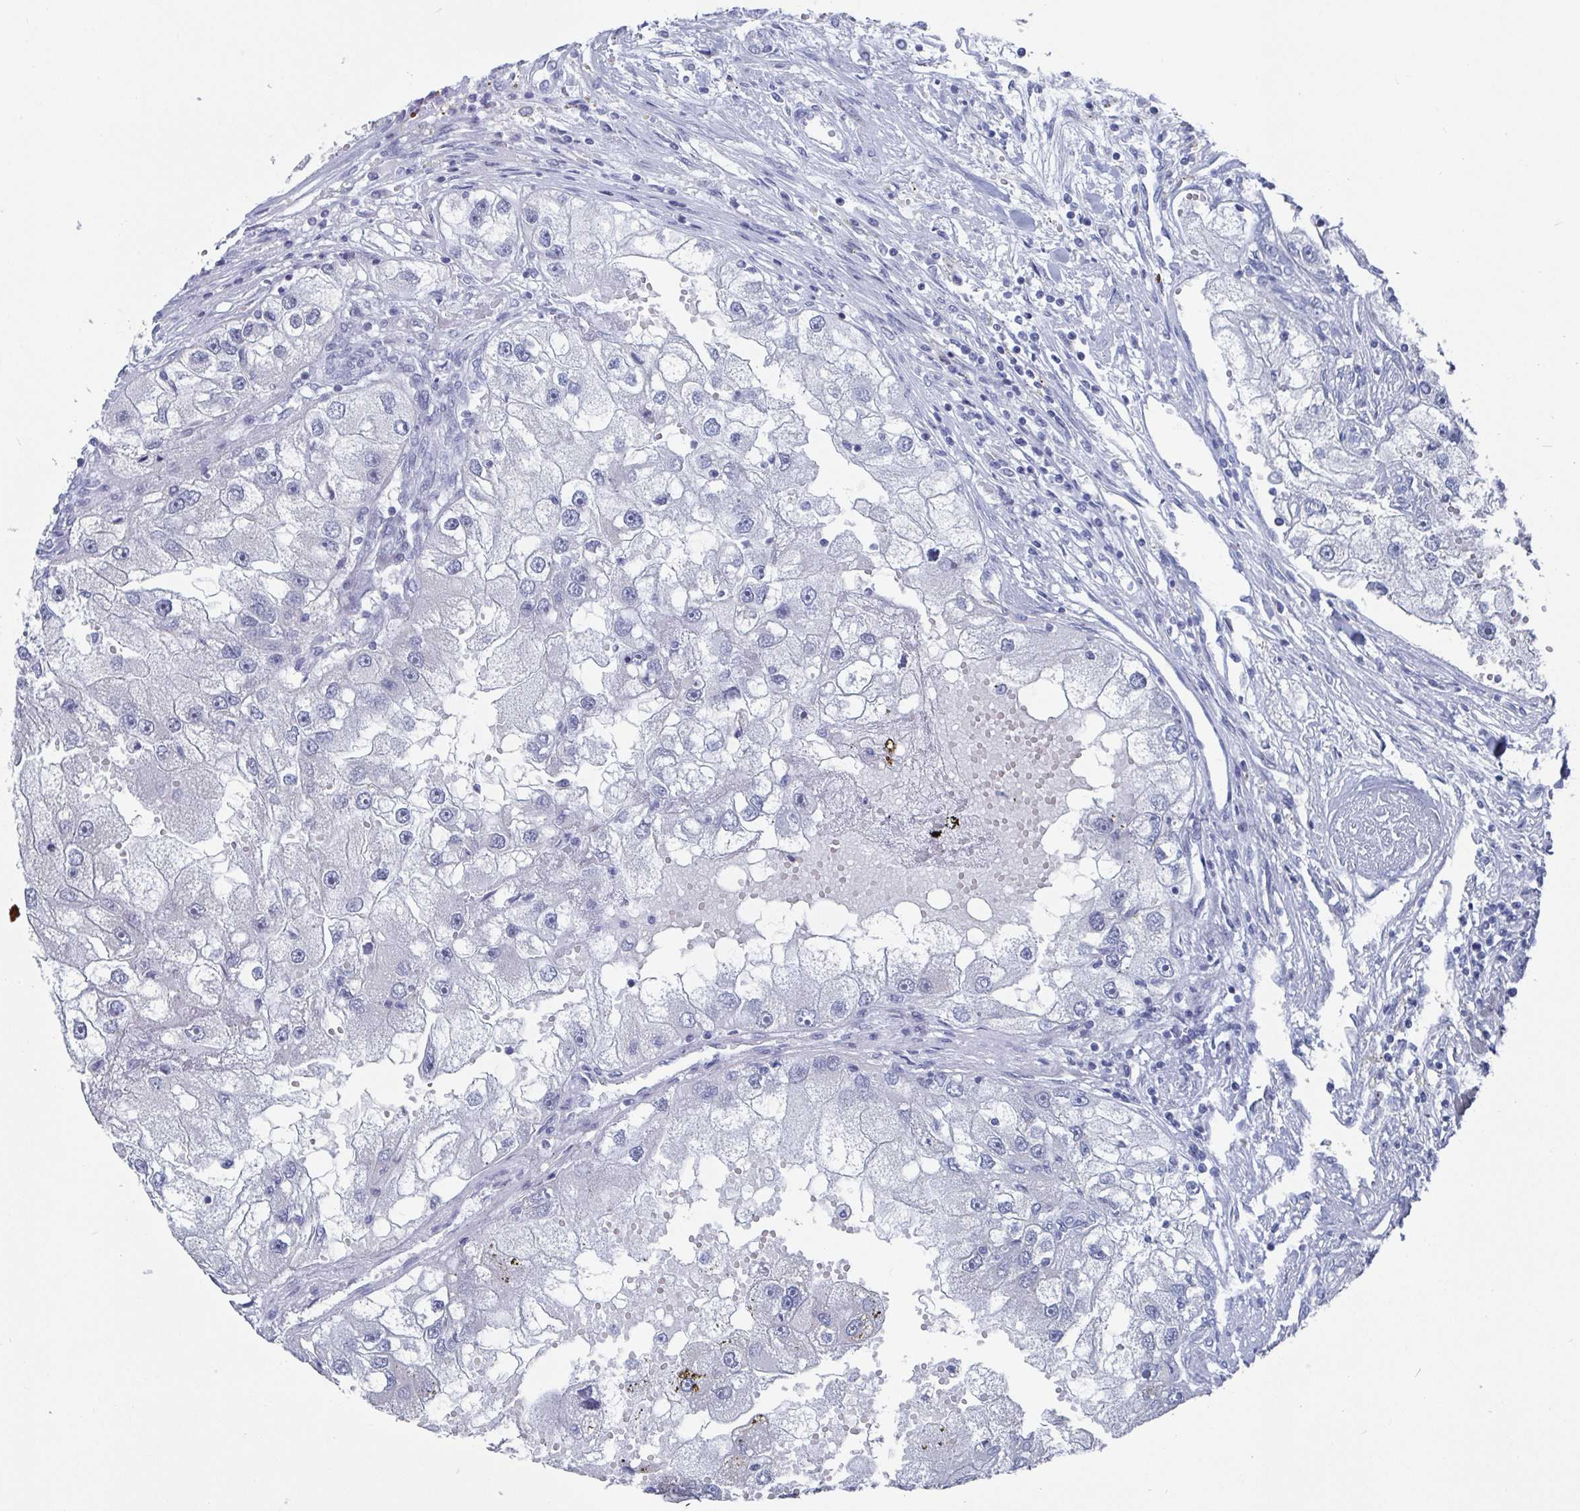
{"staining": {"intensity": "negative", "quantity": "none", "location": "none"}, "tissue": "renal cancer", "cell_type": "Tumor cells", "image_type": "cancer", "snomed": [{"axis": "morphology", "description": "Adenocarcinoma, NOS"}, {"axis": "topography", "description": "Kidney"}], "caption": "Immunohistochemistry (IHC) of renal cancer displays no staining in tumor cells. (DAB immunohistochemistry (IHC) with hematoxylin counter stain).", "gene": "CAMKV", "patient": {"sex": "male", "age": 63}}